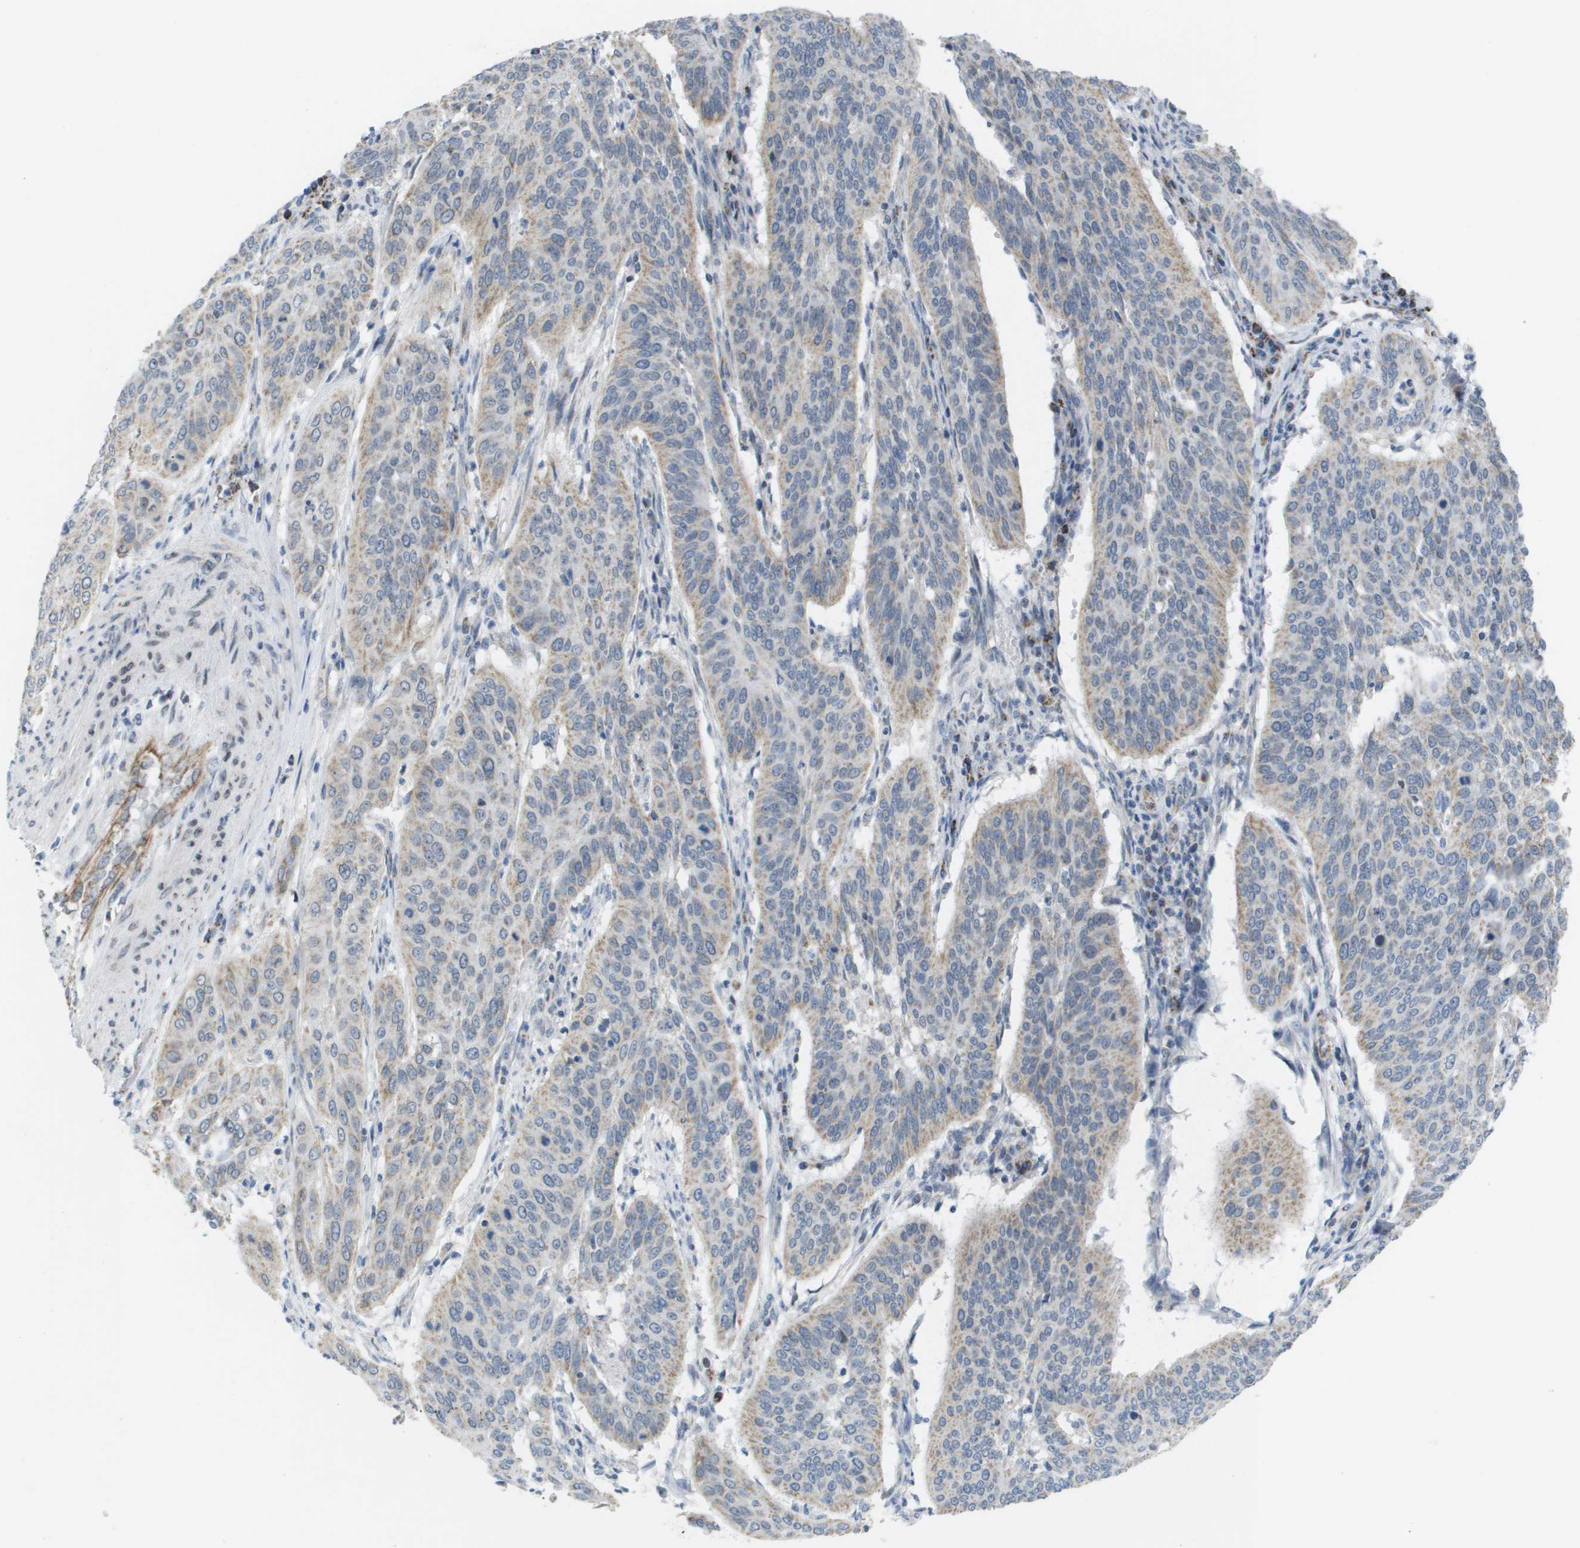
{"staining": {"intensity": "weak", "quantity": "25%-75%", "location": "cytoplasmic/membranous"}, "tissue": "cervical cancer", "cell_type": "Tumor cells", "image_type": "cancer", "snomed": [{"axis": "morphology", "description": "Normal tissue, NOS"}, {"axis": "morphology", "description": "Squamous cell carcinoma, NOS"}, {"axis": "topography", "description": "Cervix"}], "caption": "Immunohistochemical staining of human cervical cancer exhibits low levels of weak cytoplasmic/membranous protein expression in approximately 25%-75% of tumor cells.", "gene": "TMEM223", "patient": {"sex": "female", "age": 39}}